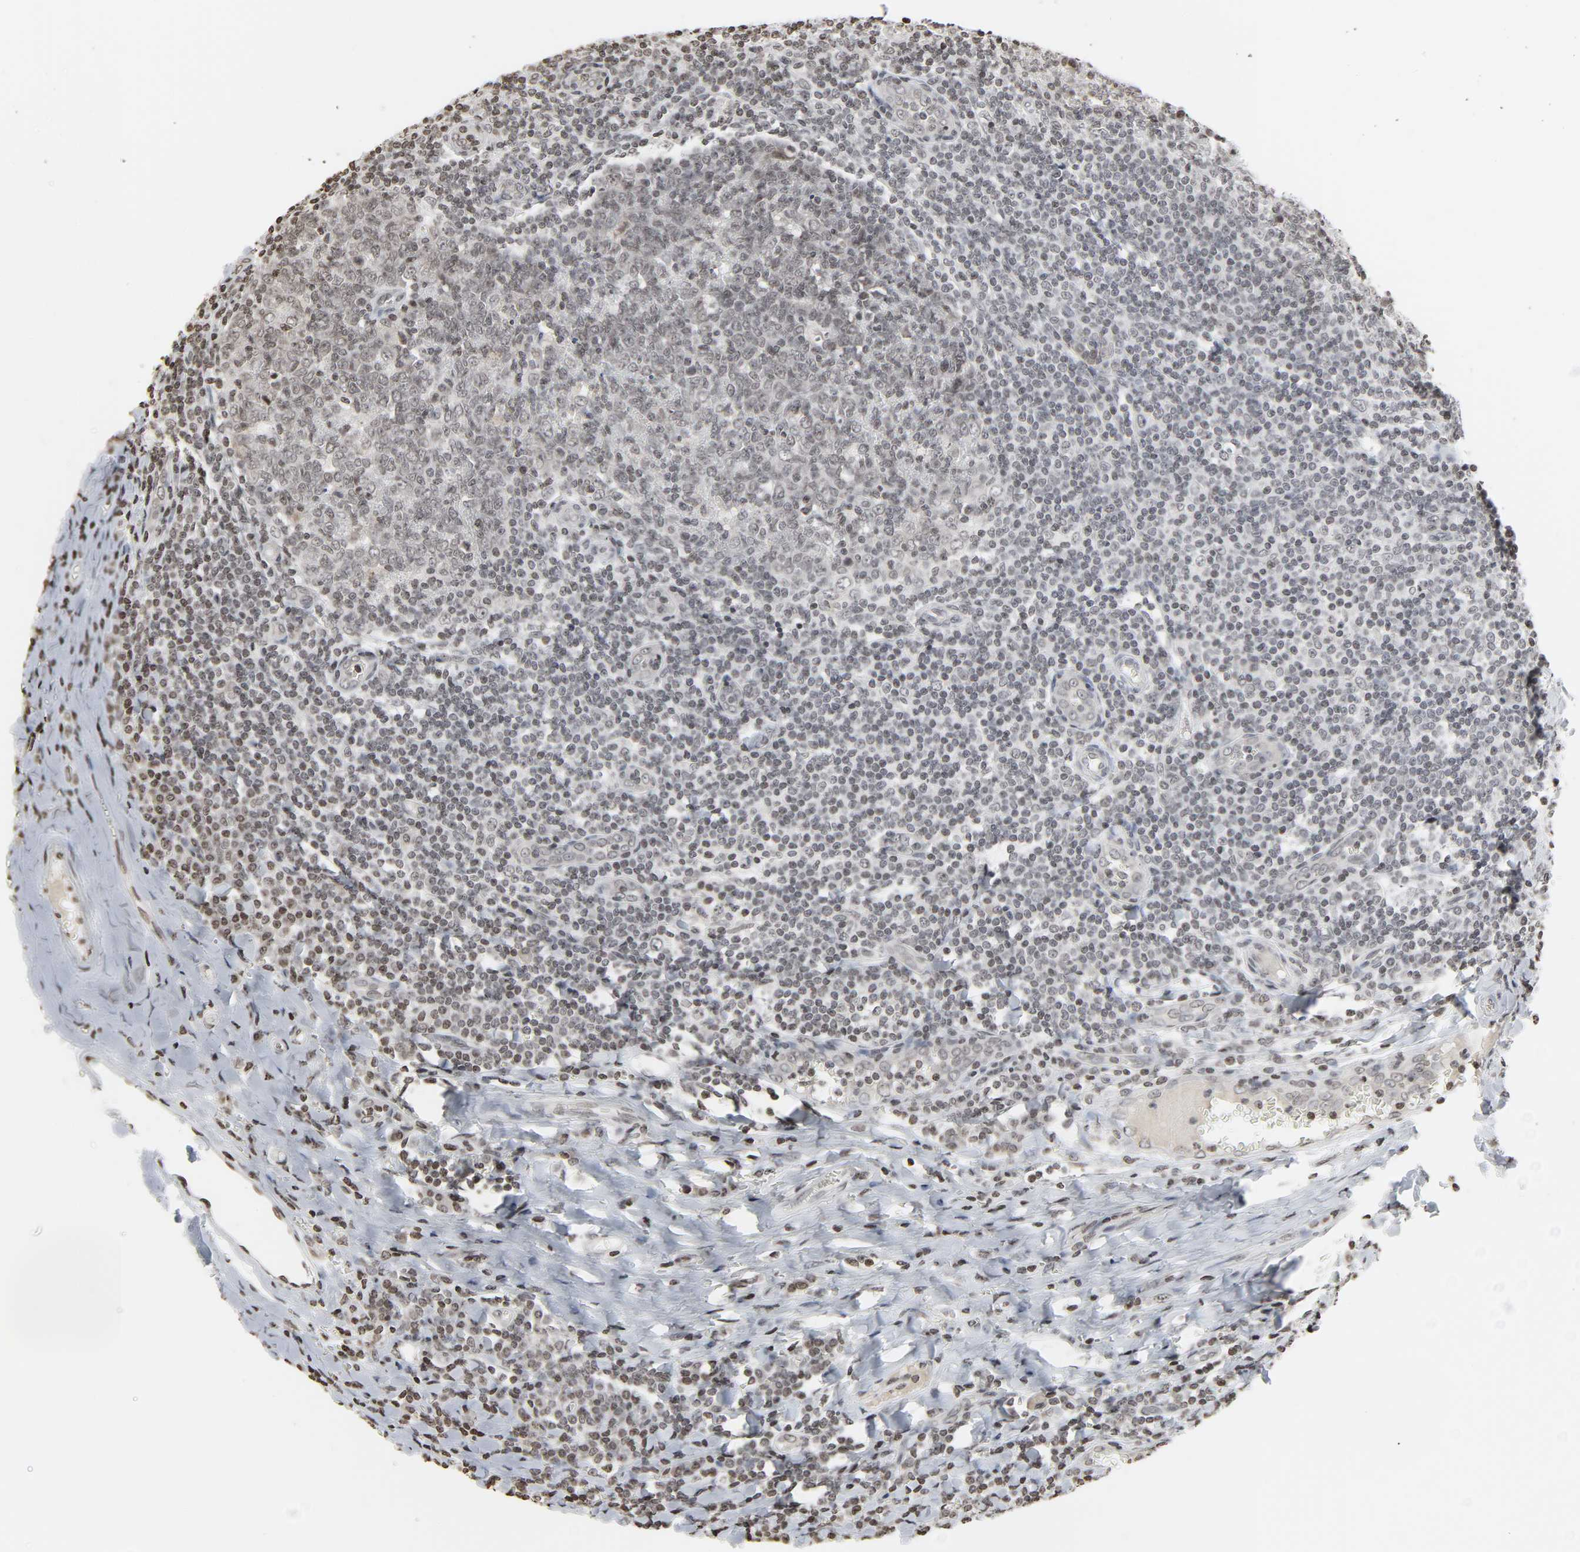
{"staining": {"intensity": "weak", "quantity": "25%-75%", "location": "cytoplasmic/membranous,nuclear"}, "tissue": "tonsil", "cell_type": "Germinal center cells", "image_type": "normal", "snomed": [{"axis": "morphology", "description": "Normal tissue, NOS"}, {"axis": "topography", "description": "Tonsil"}], "caption": "Protein positivity by immunohistochemistry (IHC) reveals weak cytoplasmic/membranous,nuclear positivity in approximately 25%-75% of germinal center cells in unremarkable tonsil.", "gene": "ELAVL1", "patient": {"sex": "male", "age": 31}}